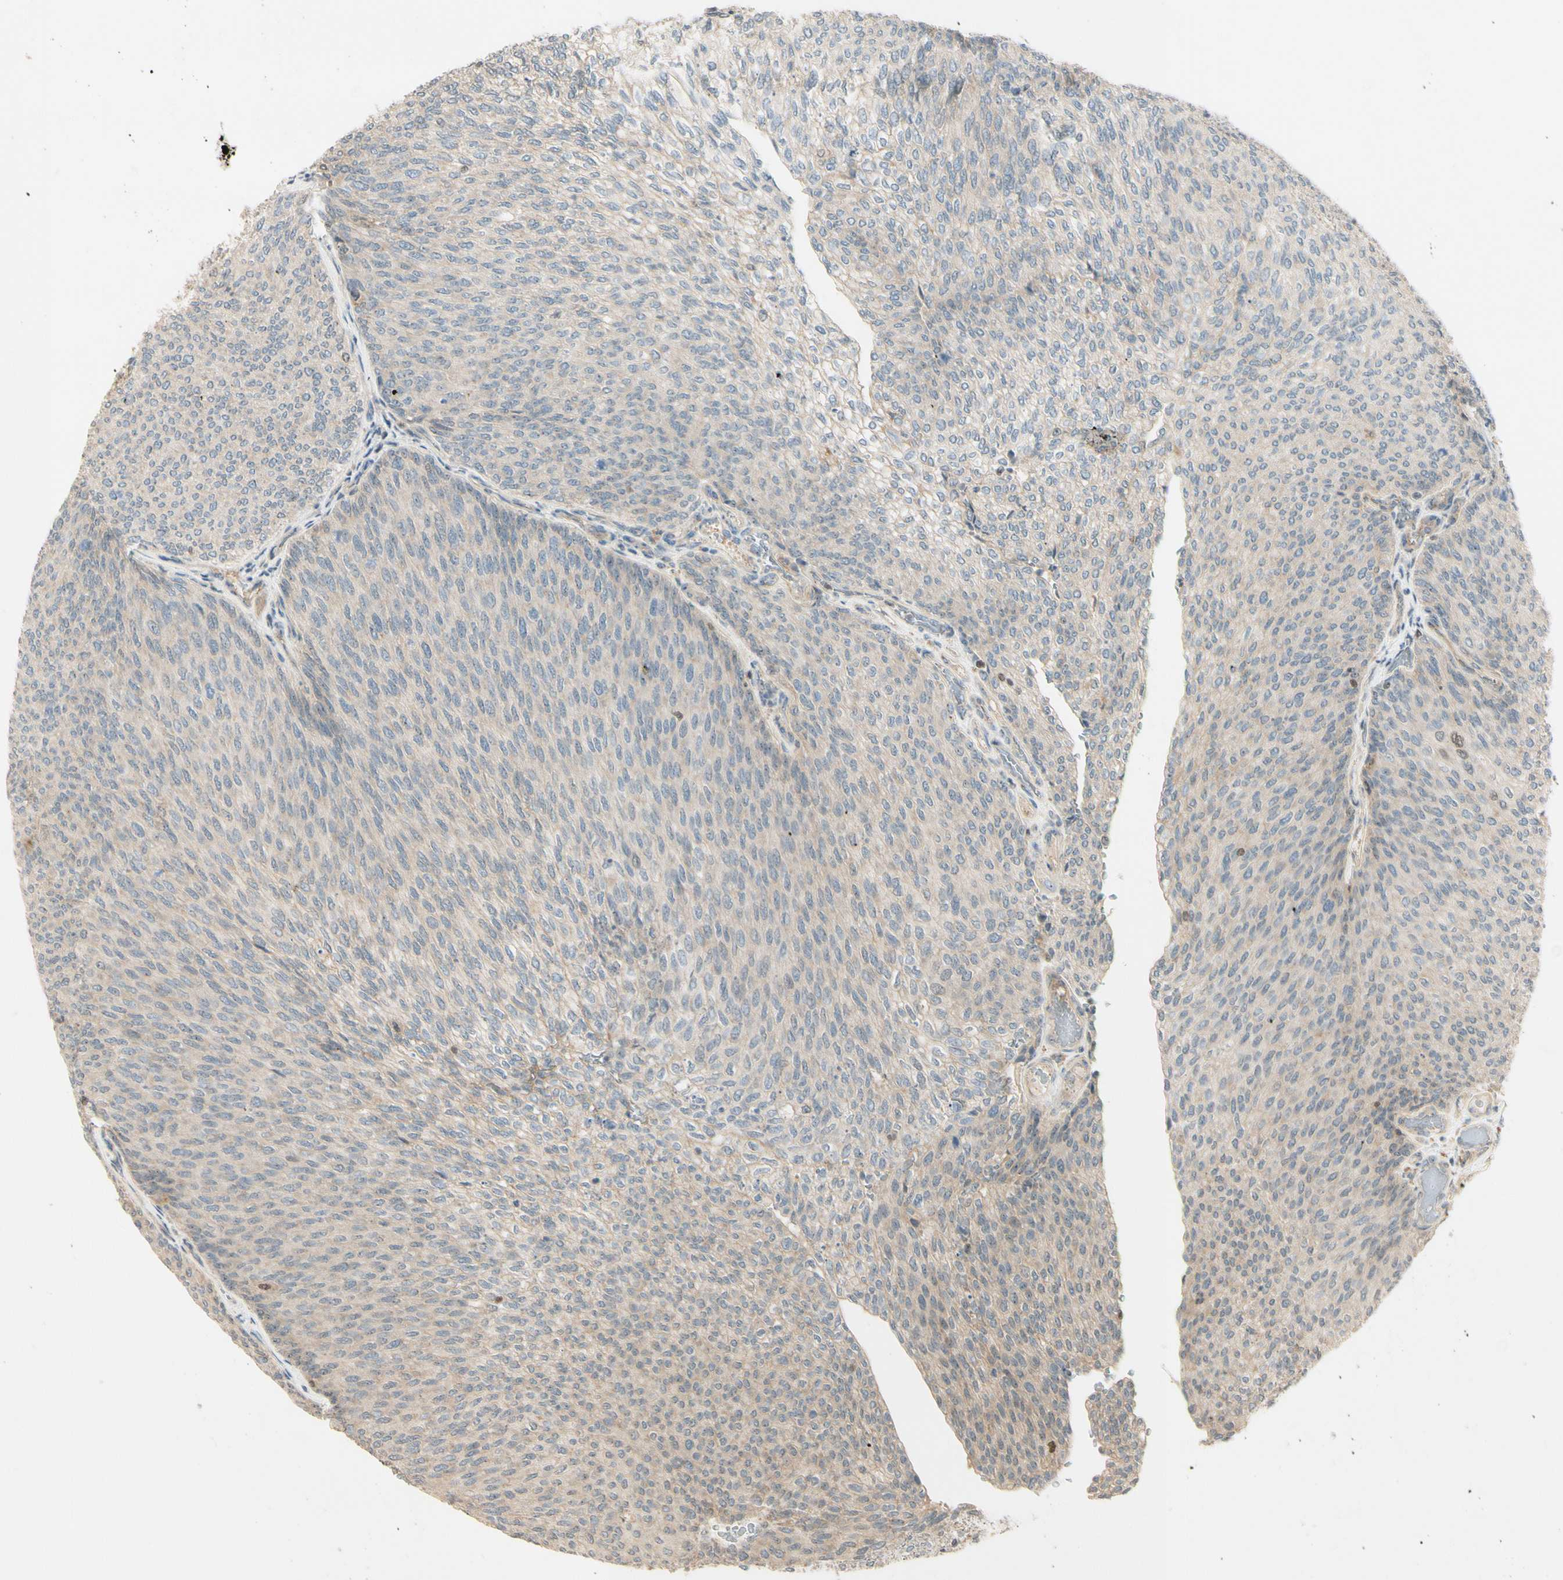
{"staining": {"intensity": "weak", "quantity": ">75%", "location": "cytoplasmic/membranous"}, "tissue": "urothelial cancer", "cell_type": "Tumor cells", "image_type": "cancer", "snomed": [{"axis": "morphology", "description": "Urothelial carcinoma, Low grade"}, {"axis": "topography", "description": "Urinary bladder"}], "caption": "Brown immunohistochemical staining in human urothelial cancer exhibits weak cytoplasmic/membranous staining in about >75% of tumor cells.", "gene": "NFYA", "patient": {"sex": "female", "age": 79}}